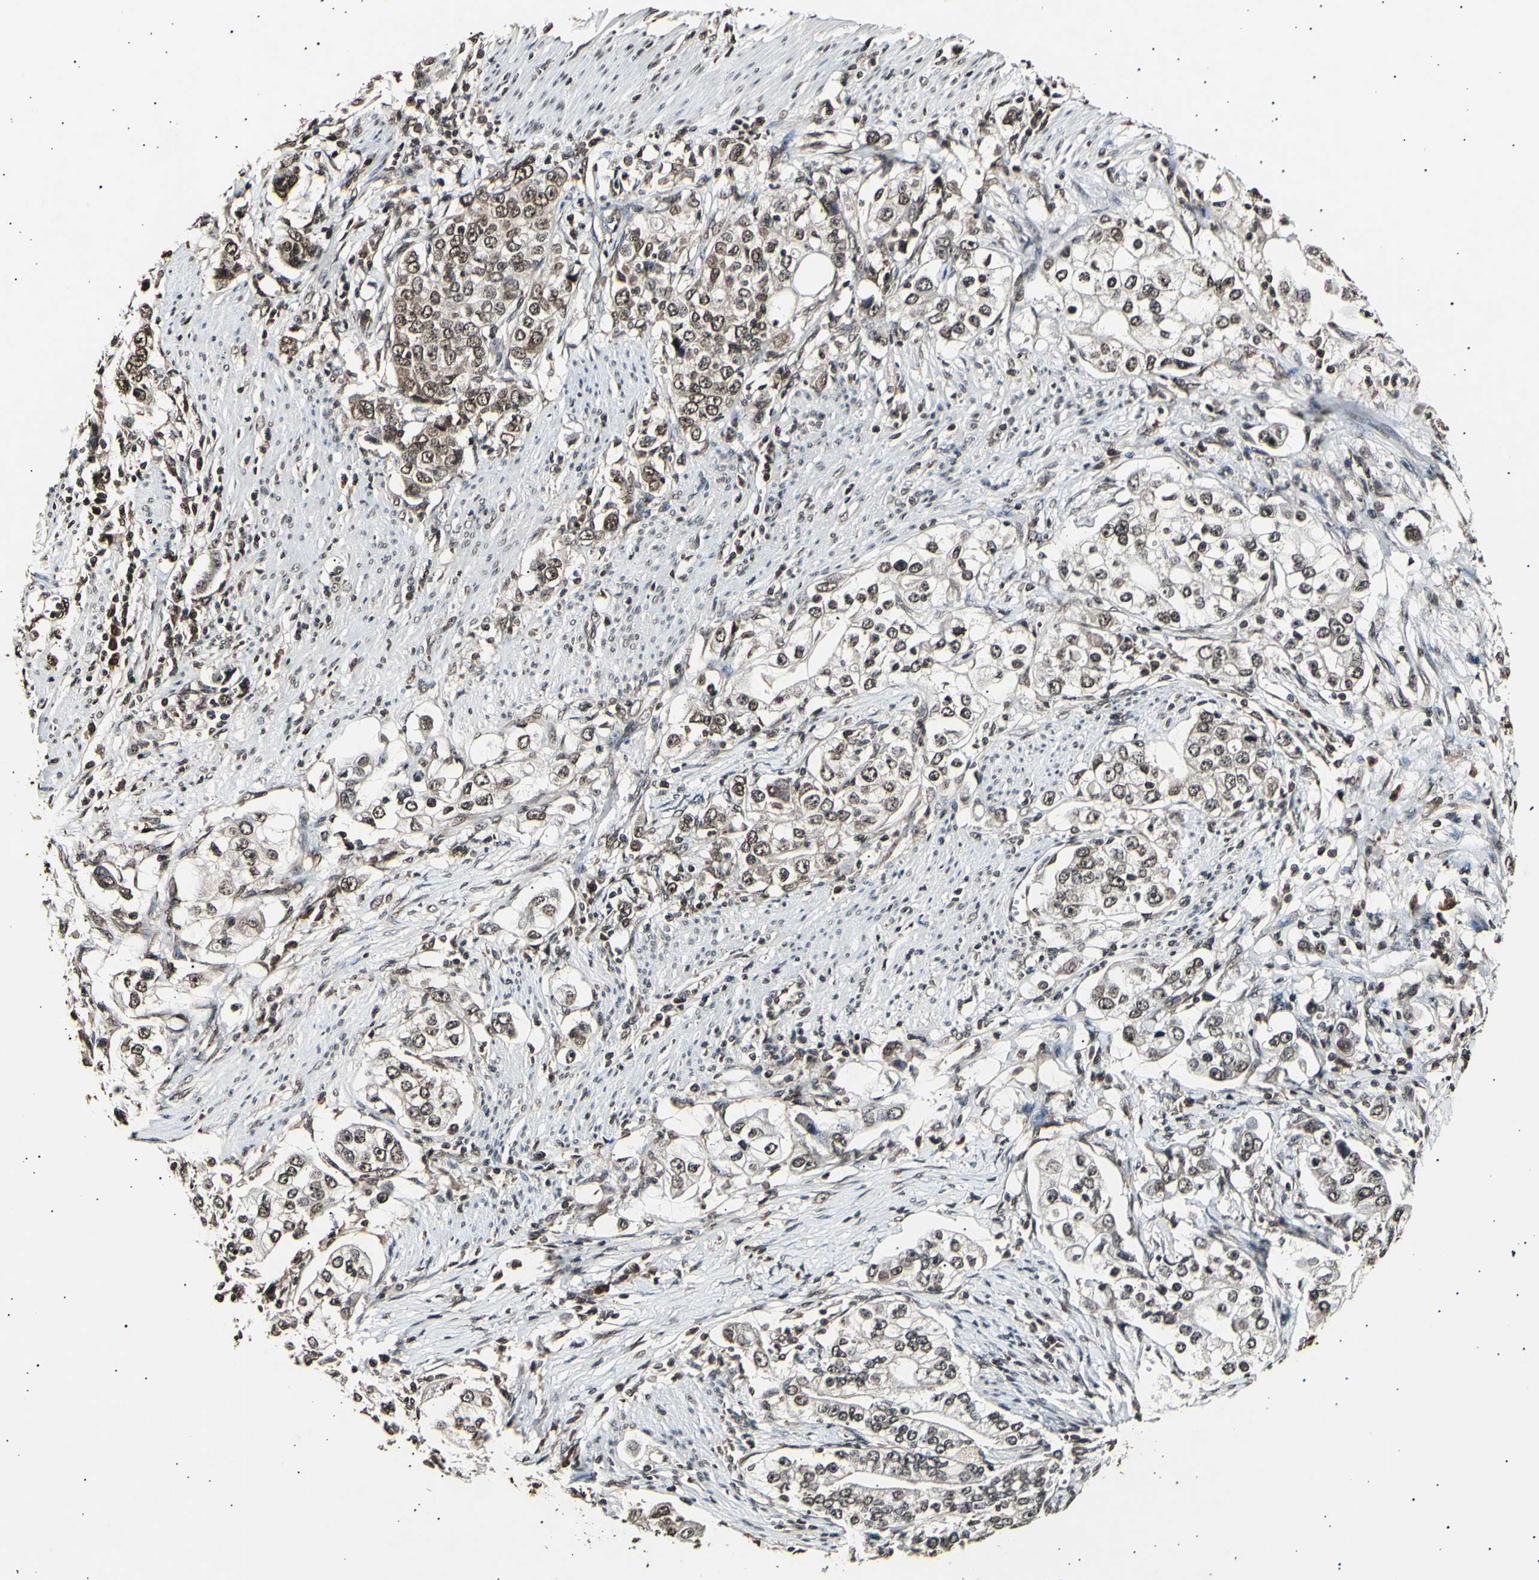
{"staining": {"intensity": "moderate", "quantity": ">75%", "location": "cytoplasmic/membranous,nuclear"}, "tissue": "stomach cancer", "cell_type": "Tumor cells", "image_type": "cancer", "snomed": [{"axis": "morphology", "description": "Adenocarcinoma, NOS"}, {"axis": "topography", "description": "Stomach, lower"}], "caption": "Stomach adenocarcinoma stained with a brown dye exhibits moderate cytoplasmic/membranous and nuclear positive positivity in about >75% of tumor cells.", "gene": "ANAPC7", "patient": {"sex": "female", "age": 72}}